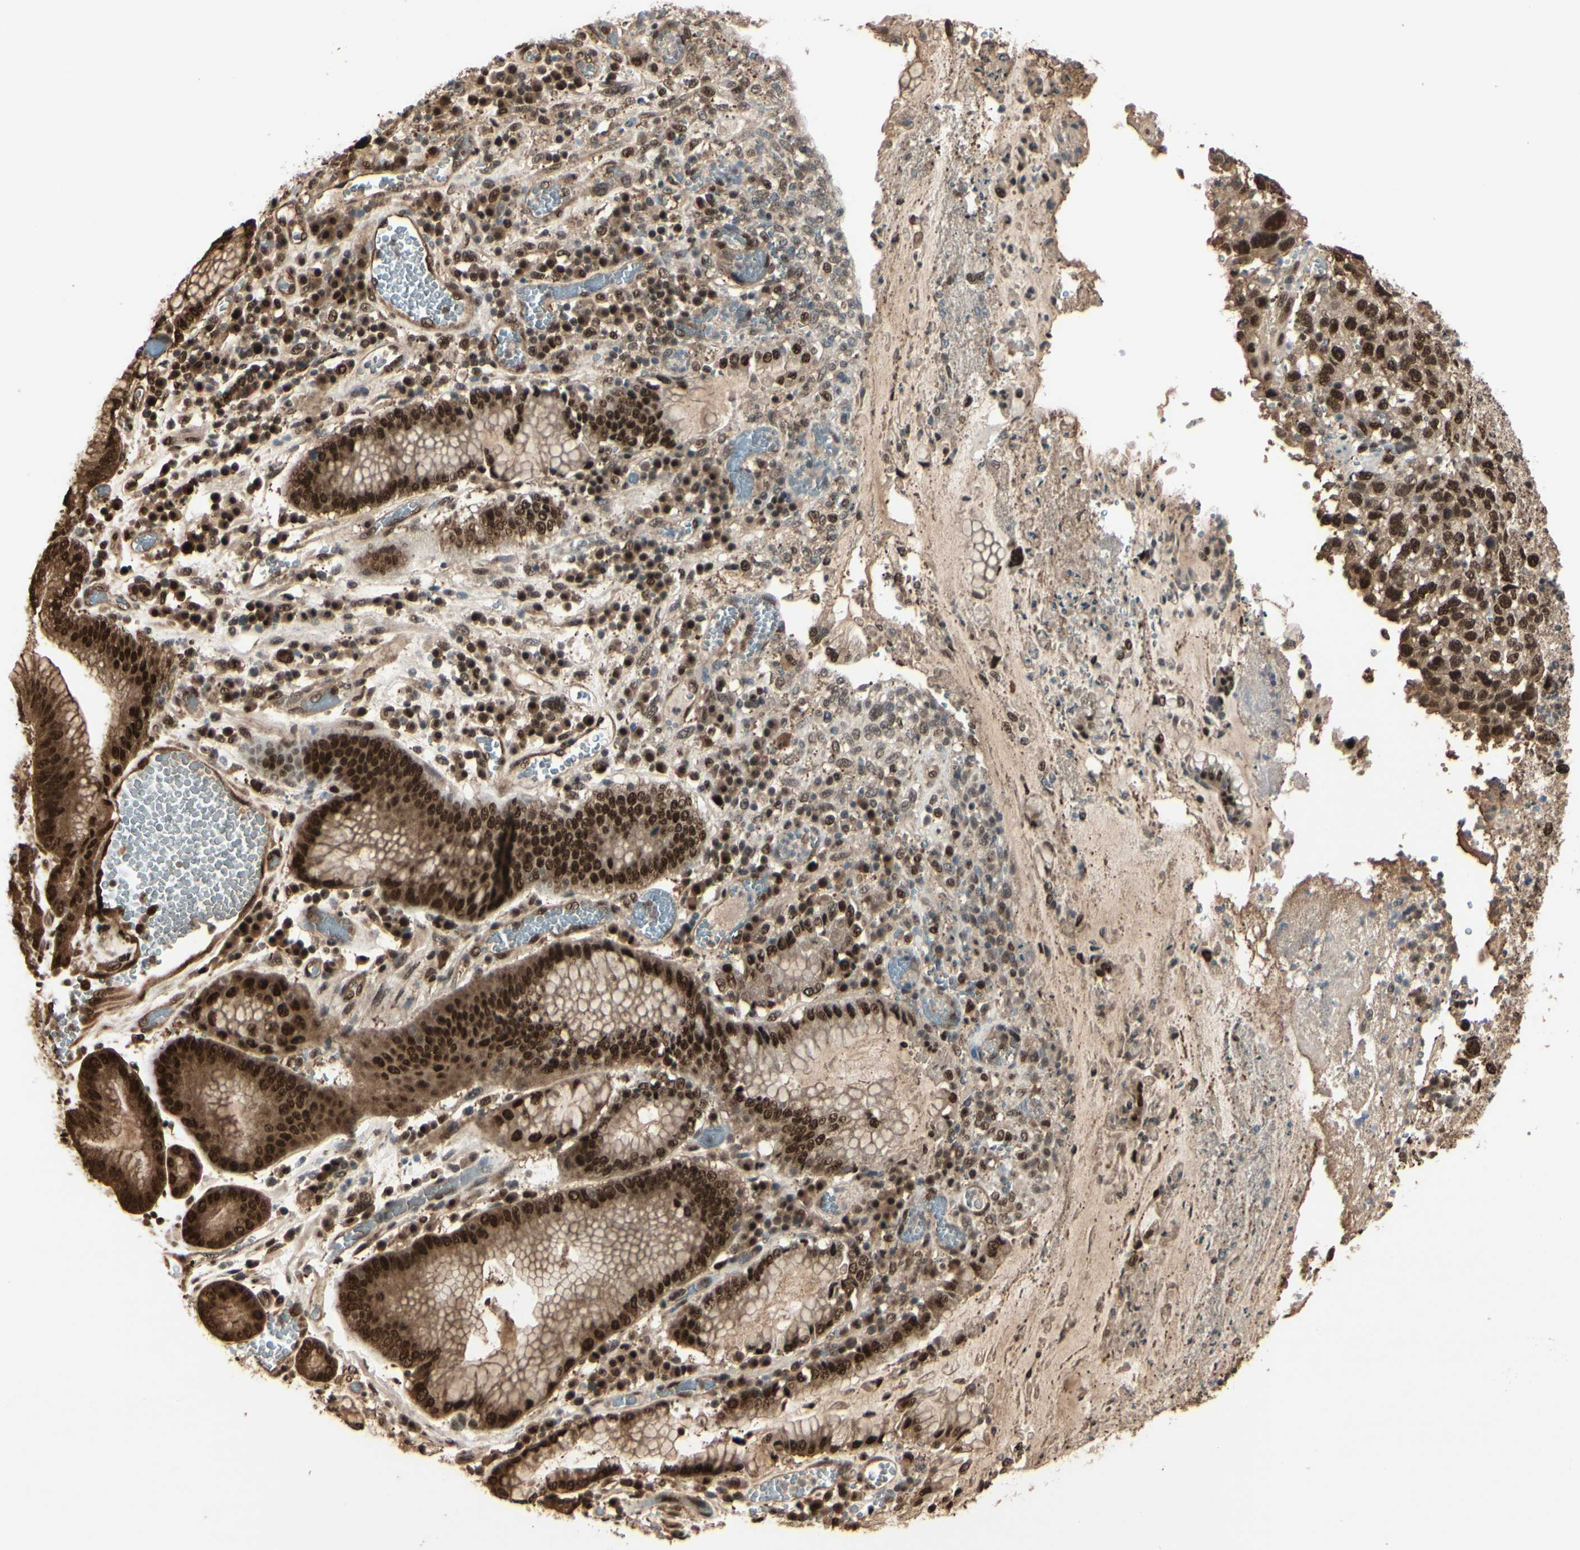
{"staining": {"intensity": "strong", "quantity": ">75%", "location": "cytoplasmic/membranous,nuclear"}, "tissue": "stomach cancer", "cell_type": "Tumor cells", "image_type": "cancer", "snomed": [{"axis": "morphology", "description": "Normal tissue, NOS"}, {"axis": "morphology", "description": "Adenocarcinoma, NOS"}, {"axis": "topography", "description": "Stomach"}], "caption": "An immunohistochemistry micrograph of neoplastic tissue is shown. Protein staining in brown labels strong cytoplasmic/membranous and nuclear positivity in stomach cancer within tumor cells.", "gene": "HSF1", "patient": {"sex": "male", "age": 48}}